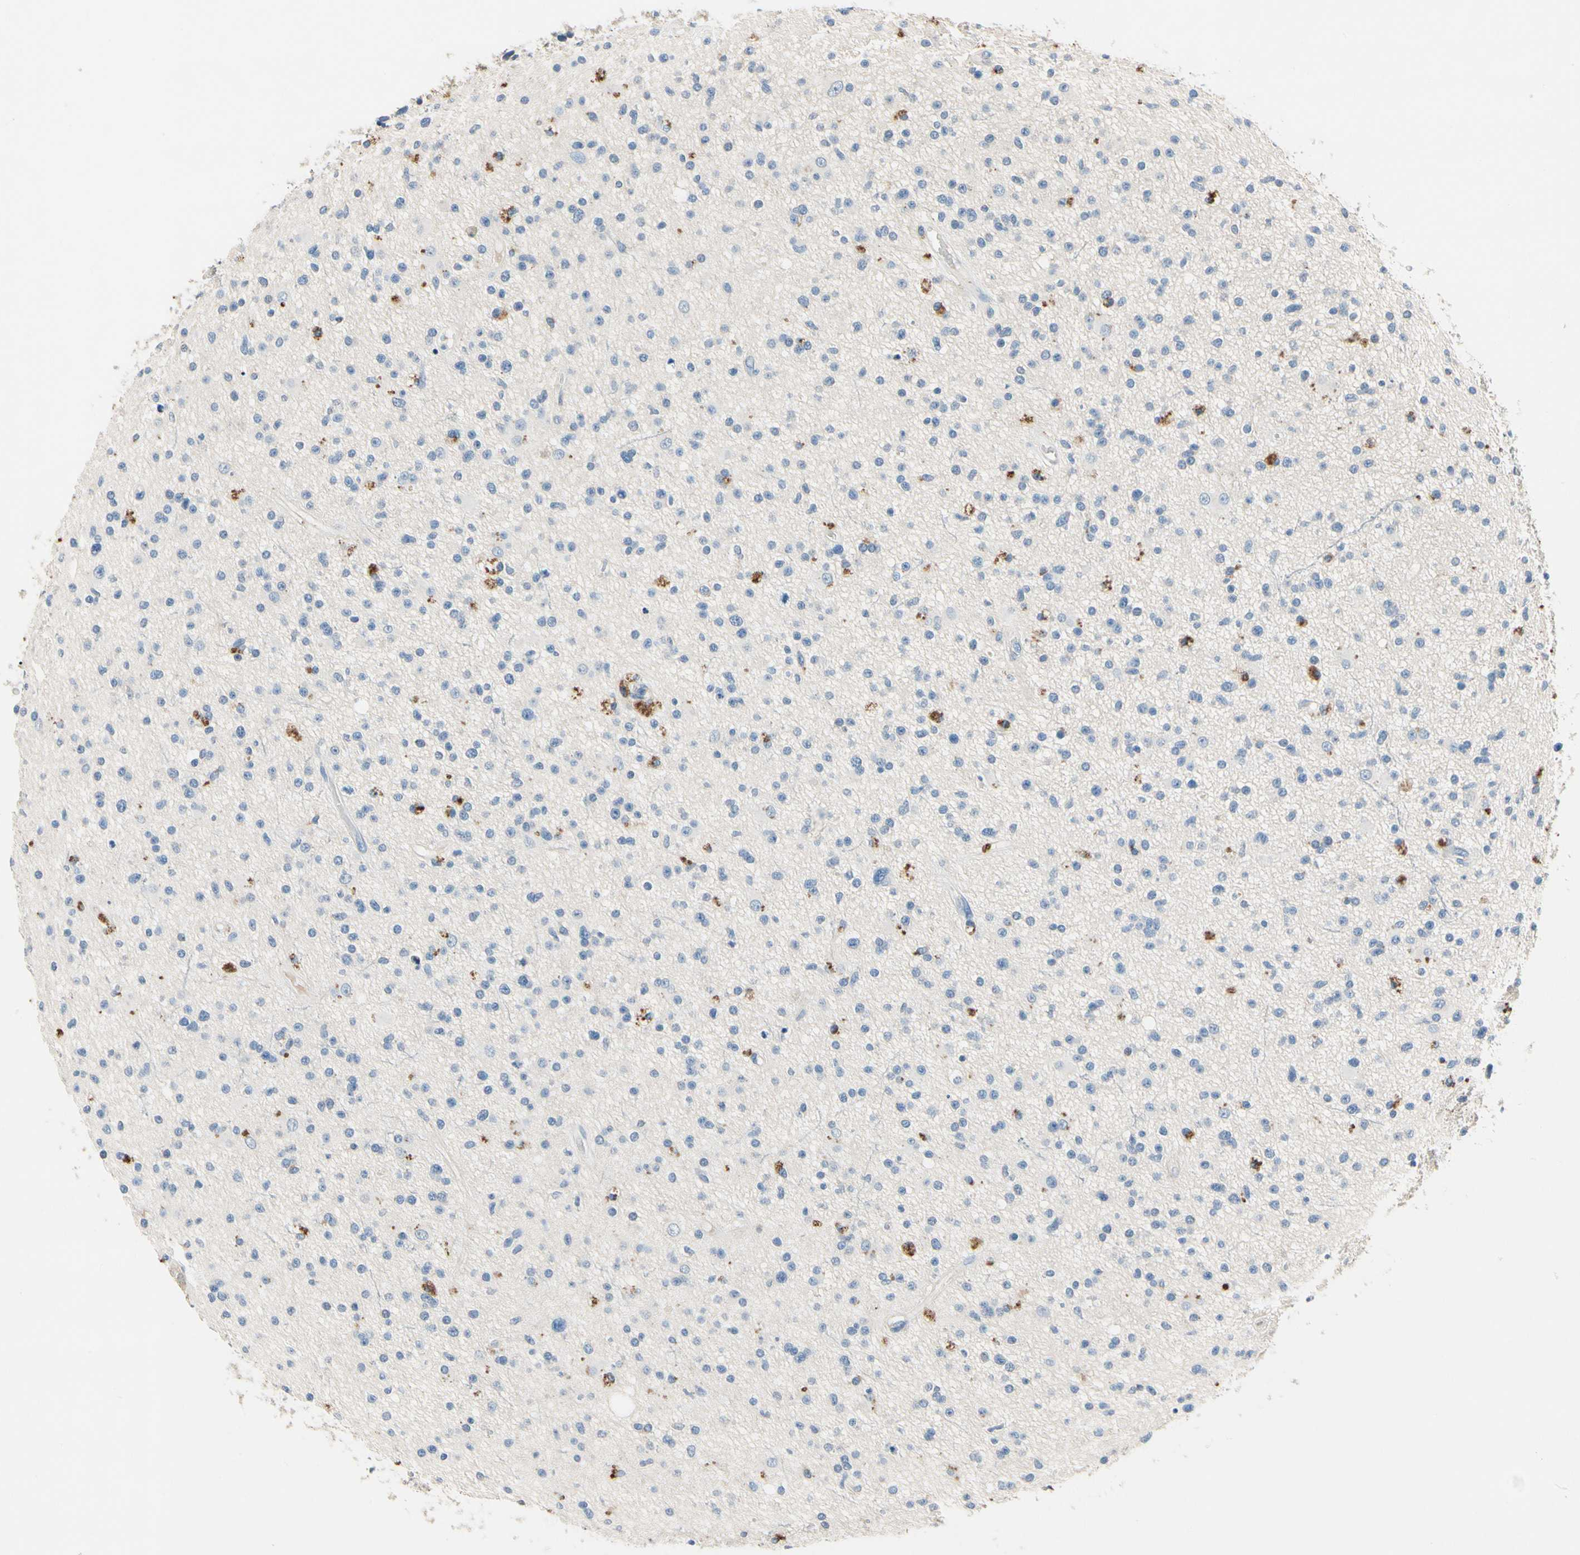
{"staining": {"intensity": "negative", "quantity": "none", "location": "none"}, "tissue": "glioma", "cell_type": "Tumor cells", "image_type": "cancer", "snomed": [{"axis": "morphology", "description": "Glioma, malignant, High grade"}, {"axis": "topography", "description": "Brain"}], "caption": "IHC of human glioma displays no expression in tumor cells.", "gene": "CPA3", "patient": {"sex": "male", "age": 33}}